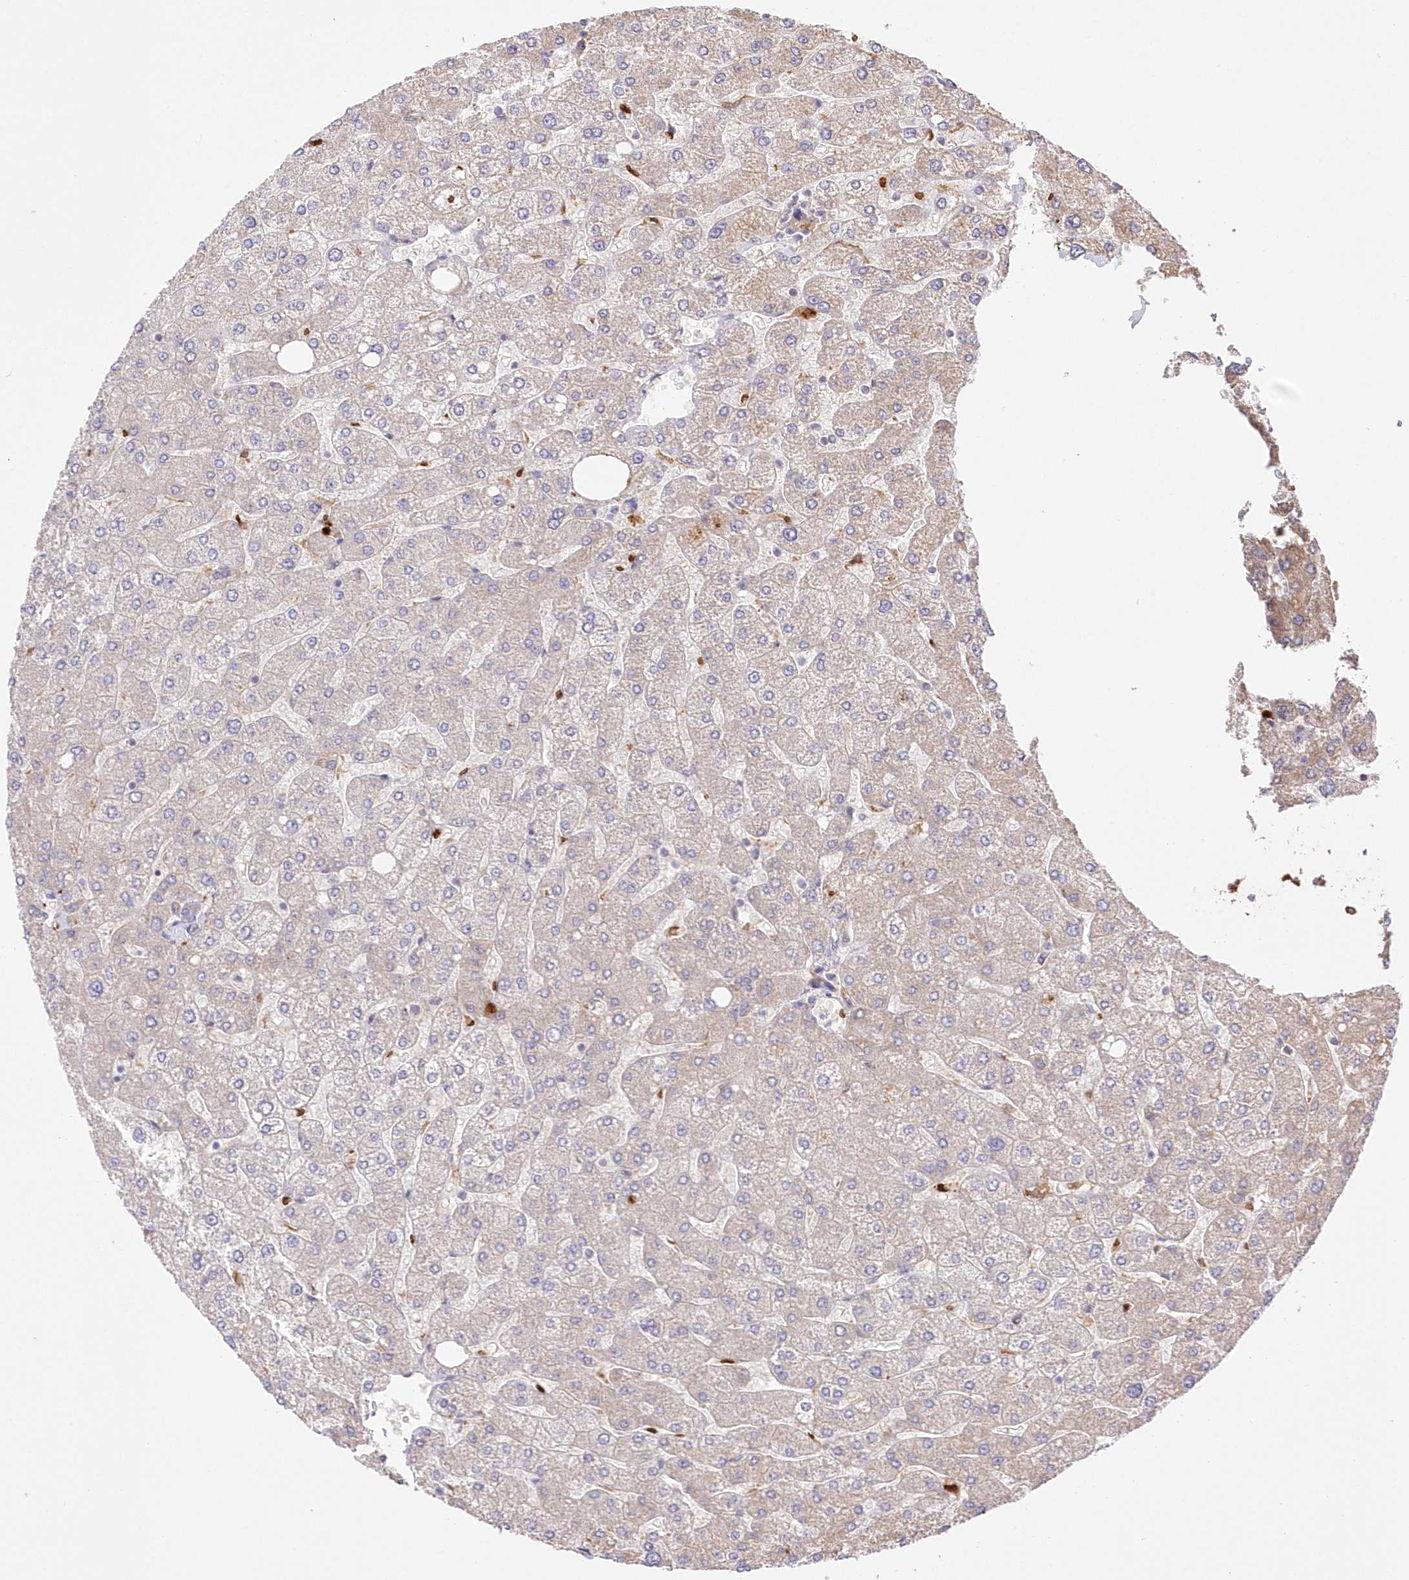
{"staining": {"intensity": "negative", "quantity": "none", "location": "none"}, "tissue": "liver", "cell_type": "Cholangiocytes", "image_type": "normal", "snomed": [{"axis": "morphology", "description": "Normal tissue, NOS"}, {"axis": "topography", "description": "Liver"}], "caption": "An immunohistochemistry (IHC) photomicrograph of unremarkable liver is shown. There is no staining in cholangiocytes of liver. (Brightfield microscopy of DAB immunohistochemistry at high magnification).", "gene": "FCHO2", "patient": {"sex": "male", "age": 55}}